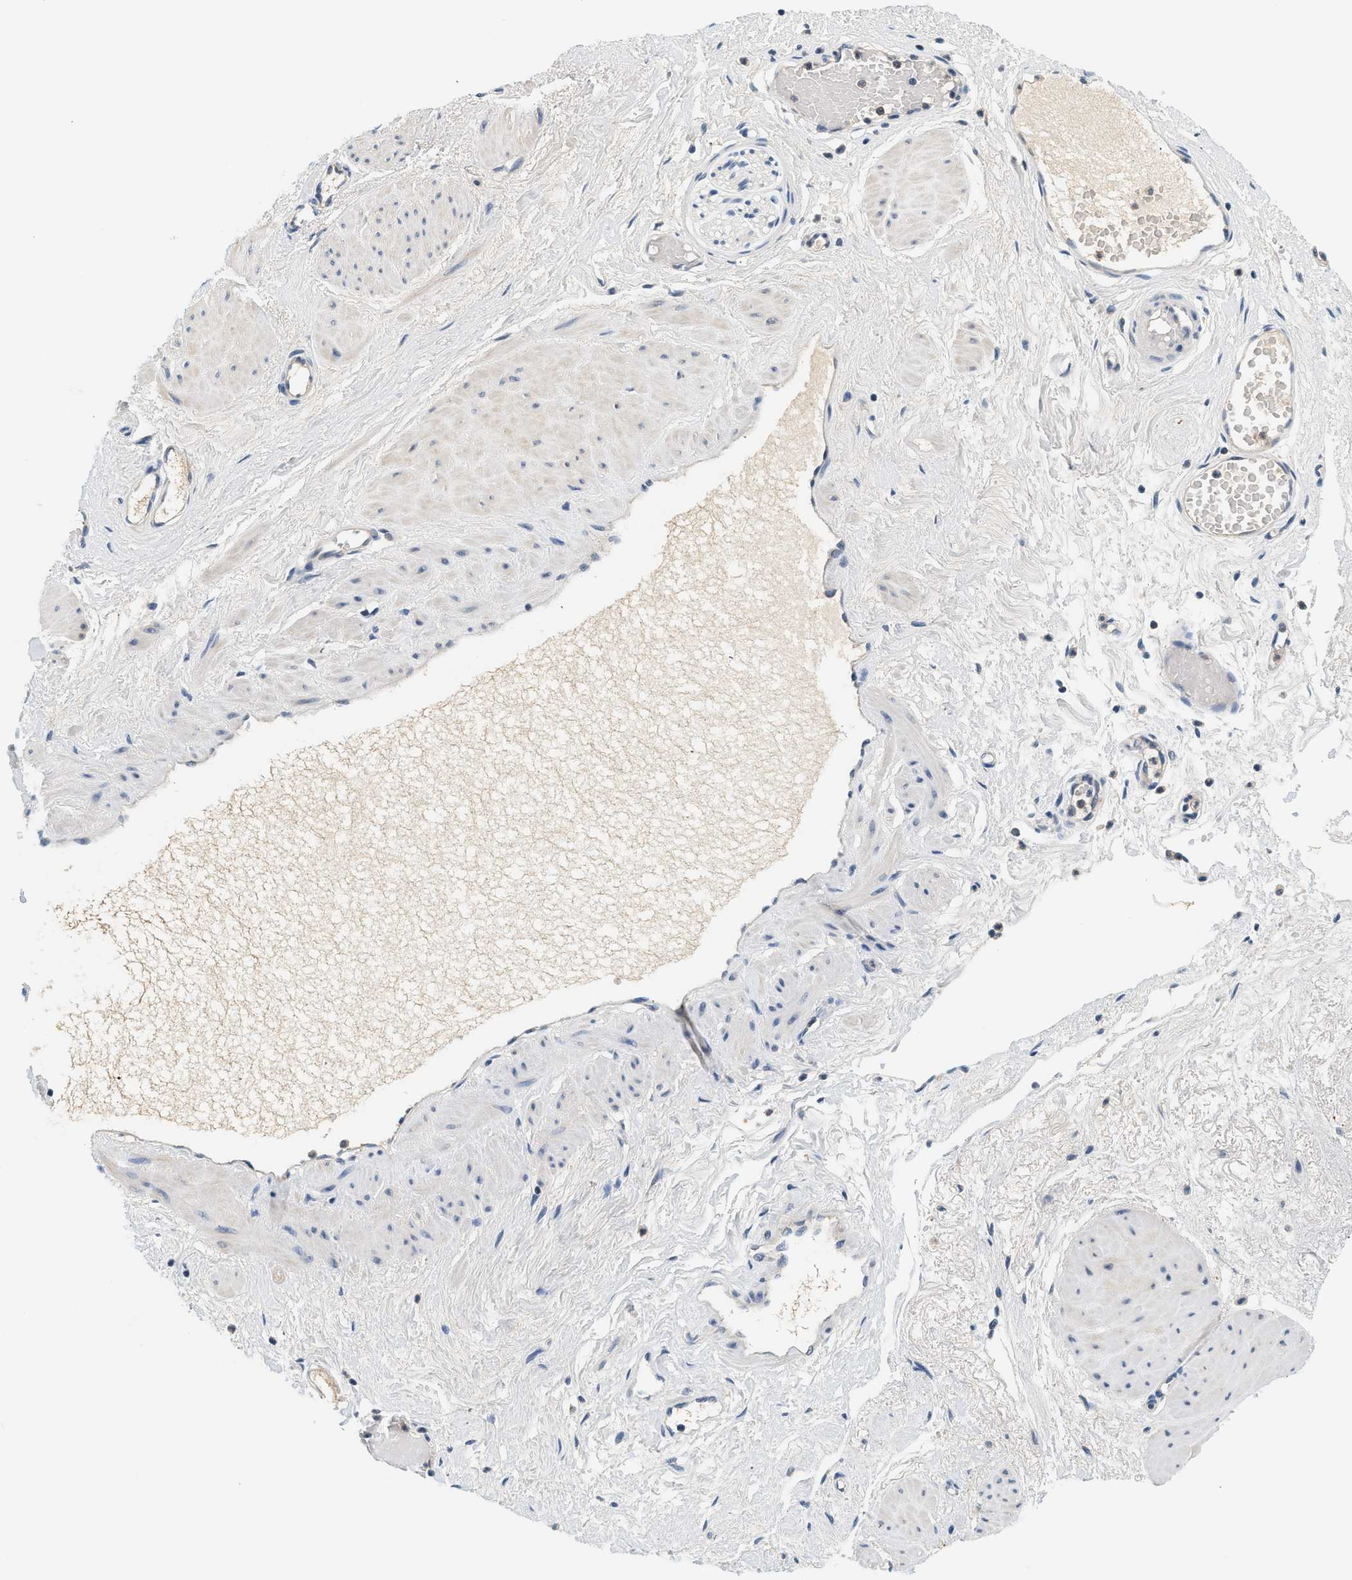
{"staining": {"intensity": "negative", "quantity": "none", "location": "none"}, "tissue": "adipose tissue", "cell_type": "Adipocytes", "image_type": "normal", "snomed": [{"axis": "morphology", "description": "Normal tissue, NOS"}, {"axis": "topography", "description": "Soft tissue"}, {"axis": "topography", "description": "Vascular tissue"}], "caption": "Immunohistochemistry of benign human adipose tissue reveals no positivity in adipocytes. (Stains: DAB IHC with hematoxylin counter stain, Microscopy: brightfield microscopy at high magnification).", "gene": "SLC35E1", "patient": {"sex": "female", "age": 35}}